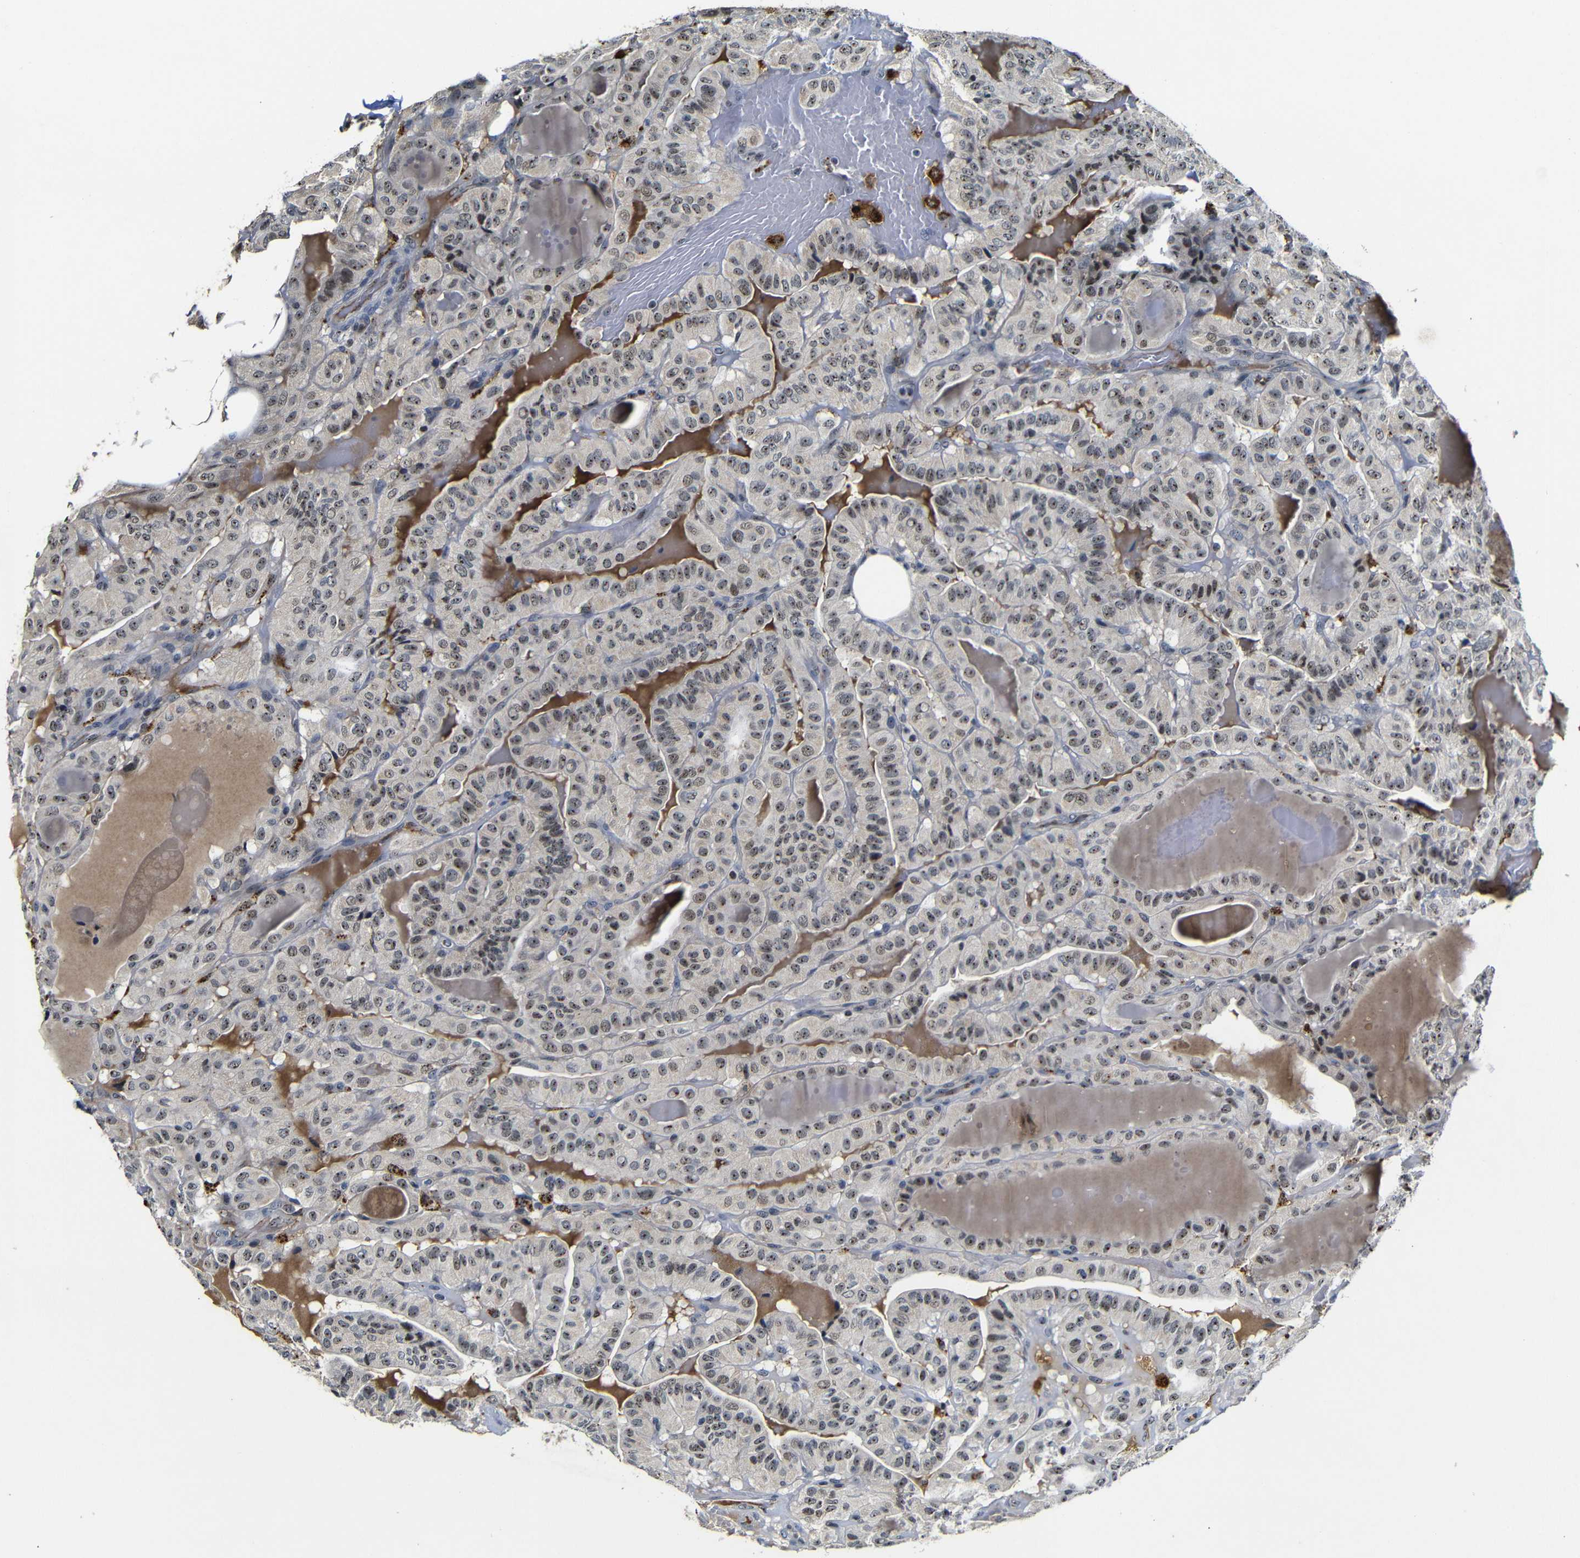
{"staining": {"intensity": "moderate", "quantity": ">75%", "location": "nuclear"}, "tissue": "thyroid cancer", "cell_type": "Tumor cells", "image_type": "cancer", "snomed": [{"axis": "morphology", "description": "Papillary adenocarcinoma, NOS"}, {"axis": "topography", "description": "Thyroid gland"}], "caption": "The image demonstrates immunohistochemical staining of thyroid cancer (papillary adenocarcinoma). There is moderate nuclear staining is appreciated in approximately >75% of tumor cells.", "gene": "MYC", "patient": {"sex": "male", "age": 77}}